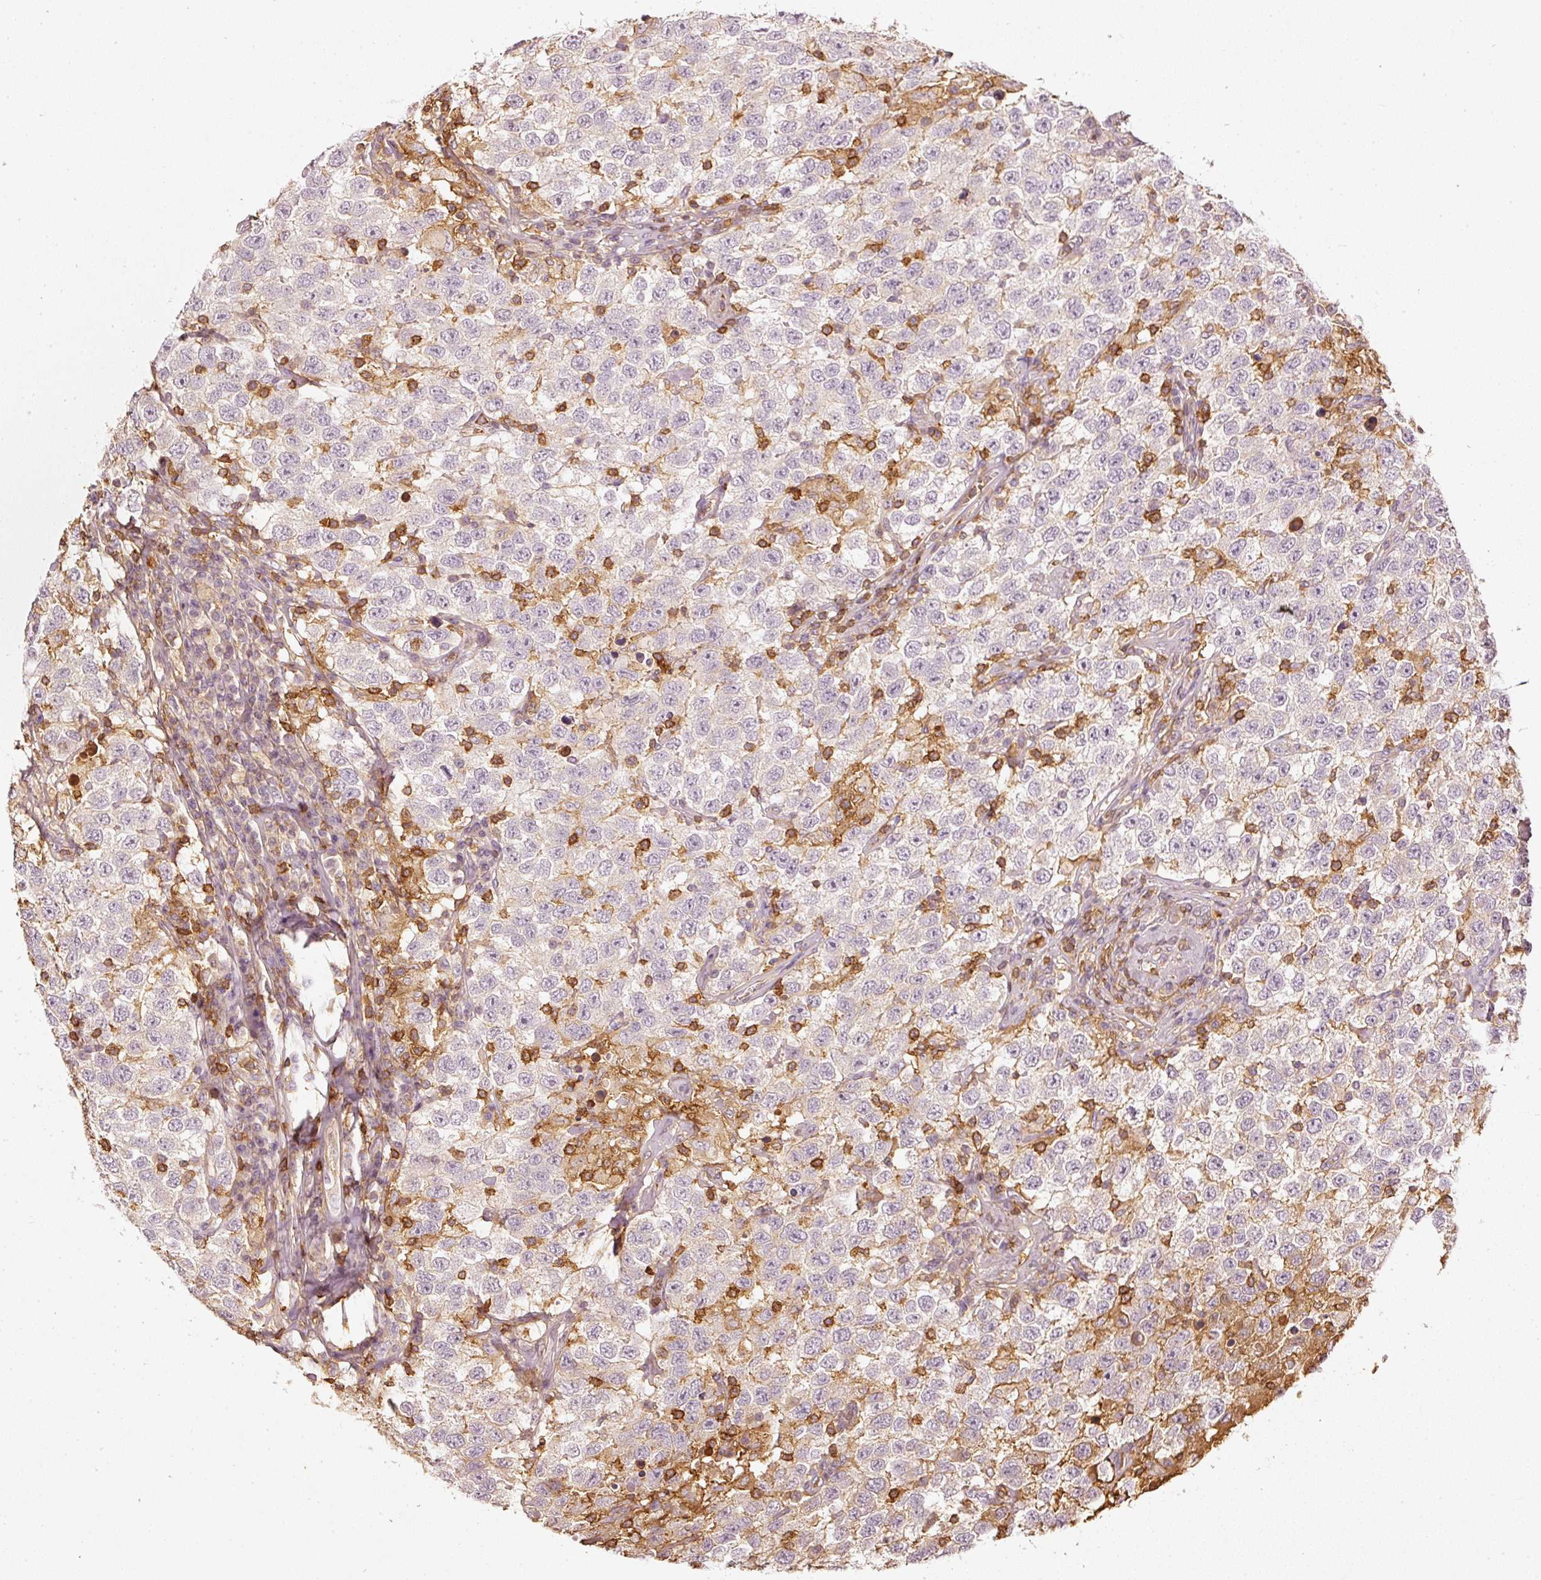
{"staining": {"intensity": "moderate", "quantity": "<25%", "location": "cytoplasmic/membranous"}, "tissue": "testis cancer", "cell_type": "Tumor cells", "image_type": "cancer", "snomed": [{"axis": "morphology", "description": "Seminoma, NOS"}, {"axis": "topography", "description": "Testis"}], "caption": "Brown immunohistochemical staining in testis cancer reveals moderate cytoplasmic/membranous staining in about <25% of tumor cells. The staining was performed using DAB (3,3'-diaminobenzidine), with brown indicating positive protein expression. Nuclei are stained blue with hematoxylin.", "gene": "EVL", "patient": {"sex": "male", "age": 41}}